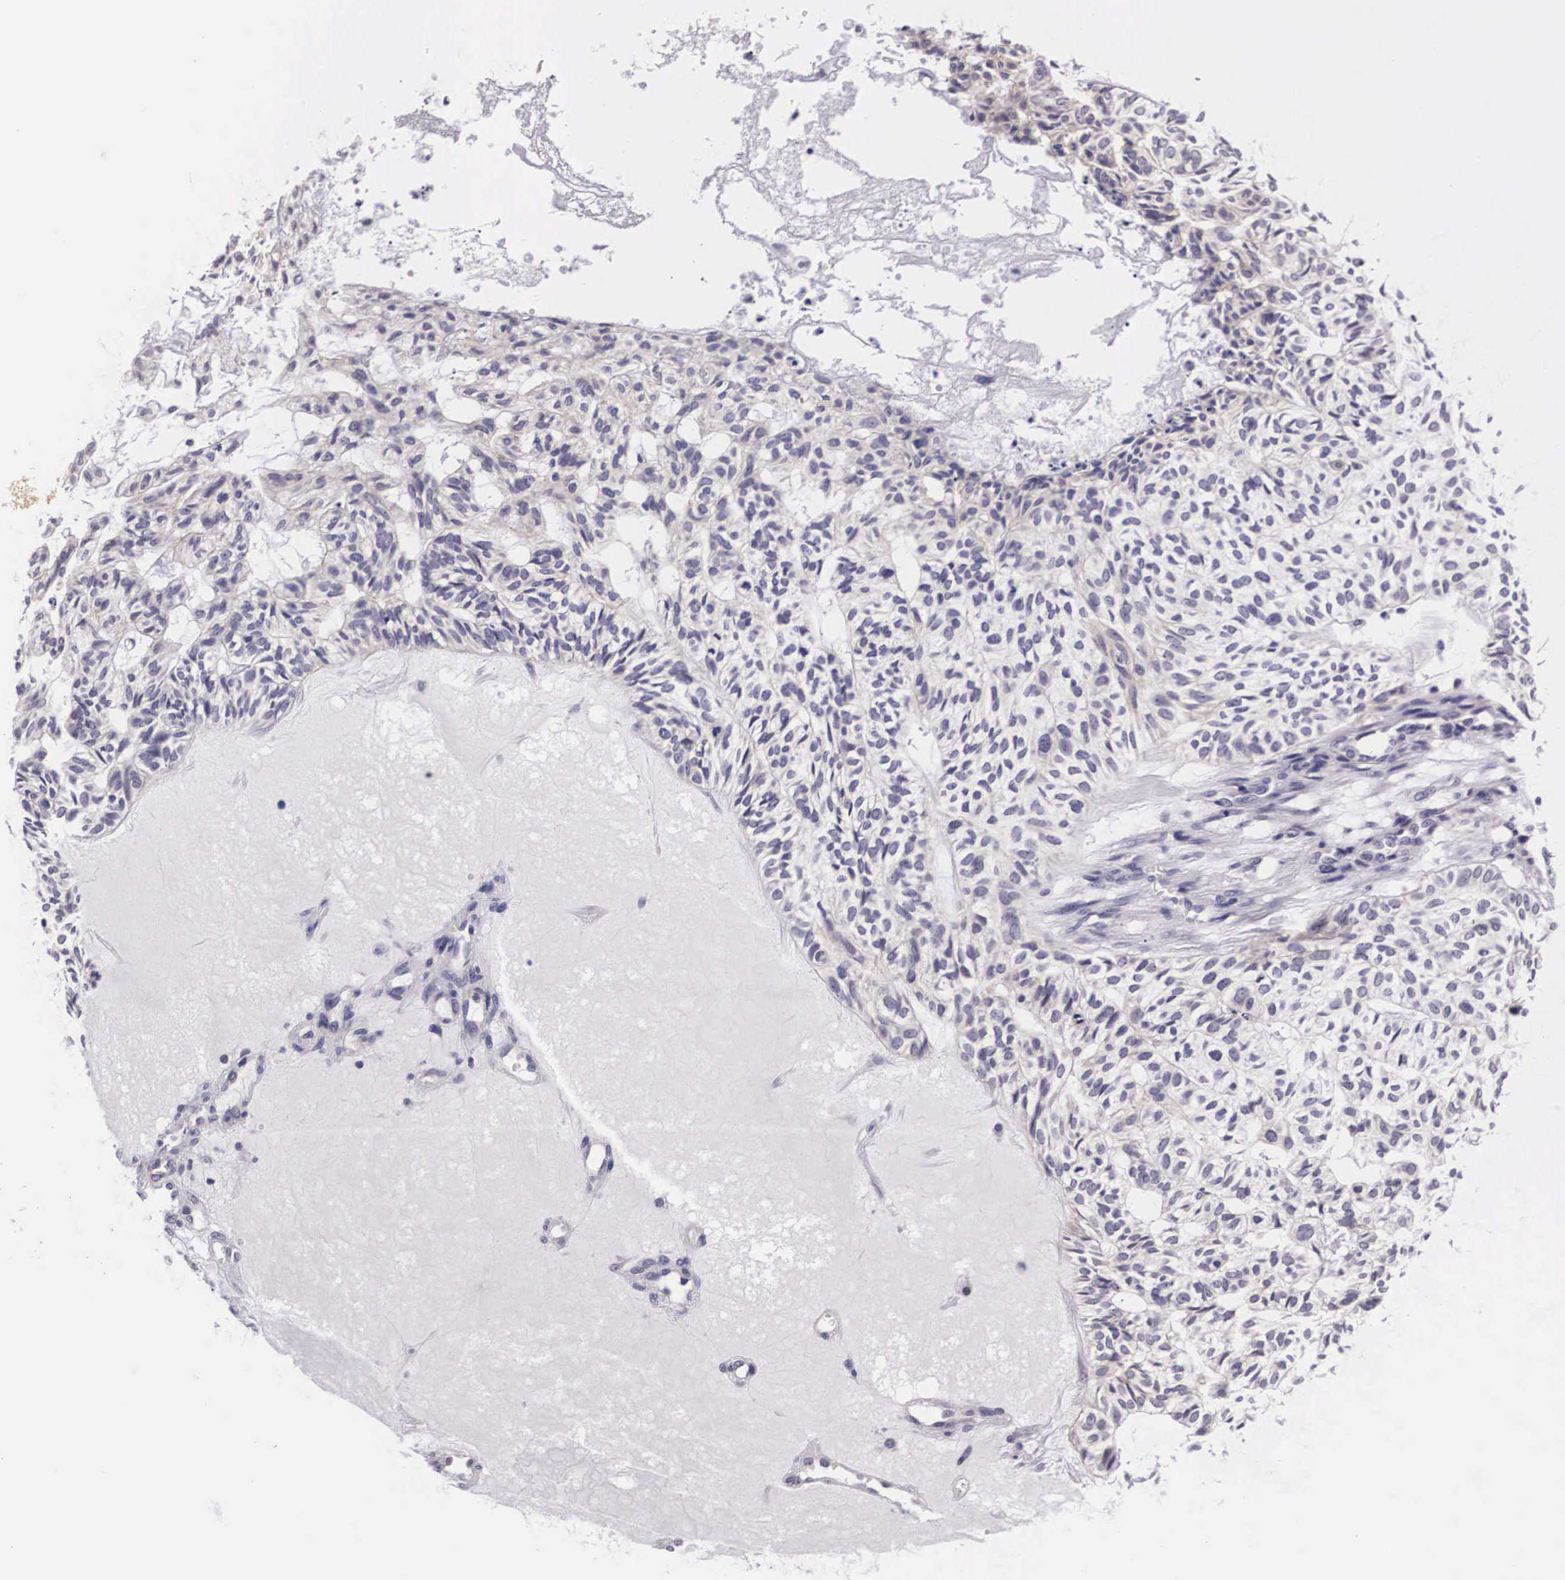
{"staining": {"intensity": "negative", "quantity": "none", "location": "none"}, "tissue": "skin cancer", "cell_type": "Tumor cells", "image_type": "cancer", "snomed": [{"axis": "morphology", "description": "Basal cell carcinoma"}, {"axis": "topography", "description": "Skin"}], "caption": "Tumor cells are negative for protein expression in human skin cancer (basal cell carcinoma).", "gene": "PHETA2", "patient": {"sex": "male", "age": 75}}